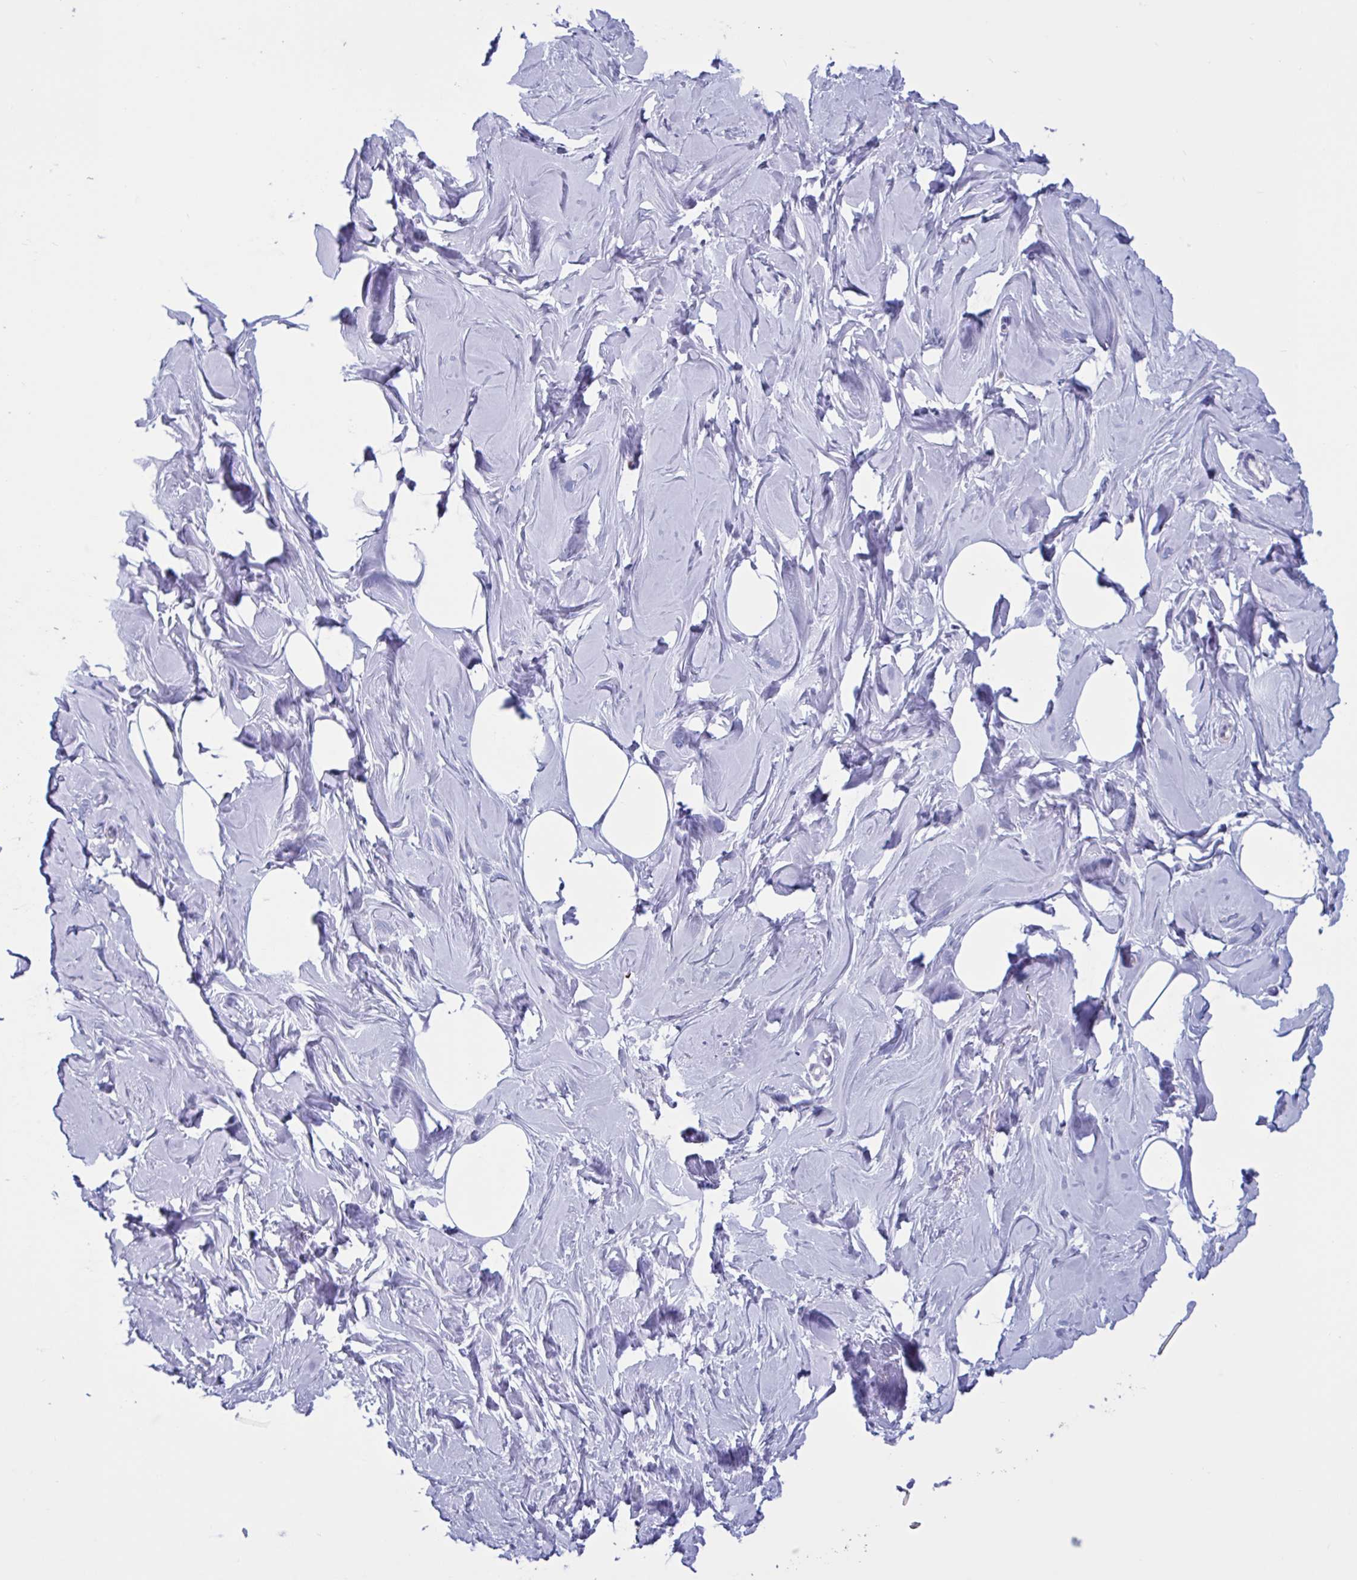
{"staining": {"intensity": "negative", "quantity": "none", "location": "none"}, "tissue": "breast", "cell_type": "Adipocytes", "image_type": "normal", "snomed": [{"axis": "morphology", "description": "Normal tissue, NOS"}, {"axis": "topography", "description": "Breast"}], "caption": "A photomicrograph of human breast is negative for staining in adipocytes. The staining is performed using DAB (3,3'-diaminobenzidine) brown chromogen with nuclei counter-stained in using hematoxylin.", "gene": "SLC2A1", "patient": {"sex": "female", "age": 27}}